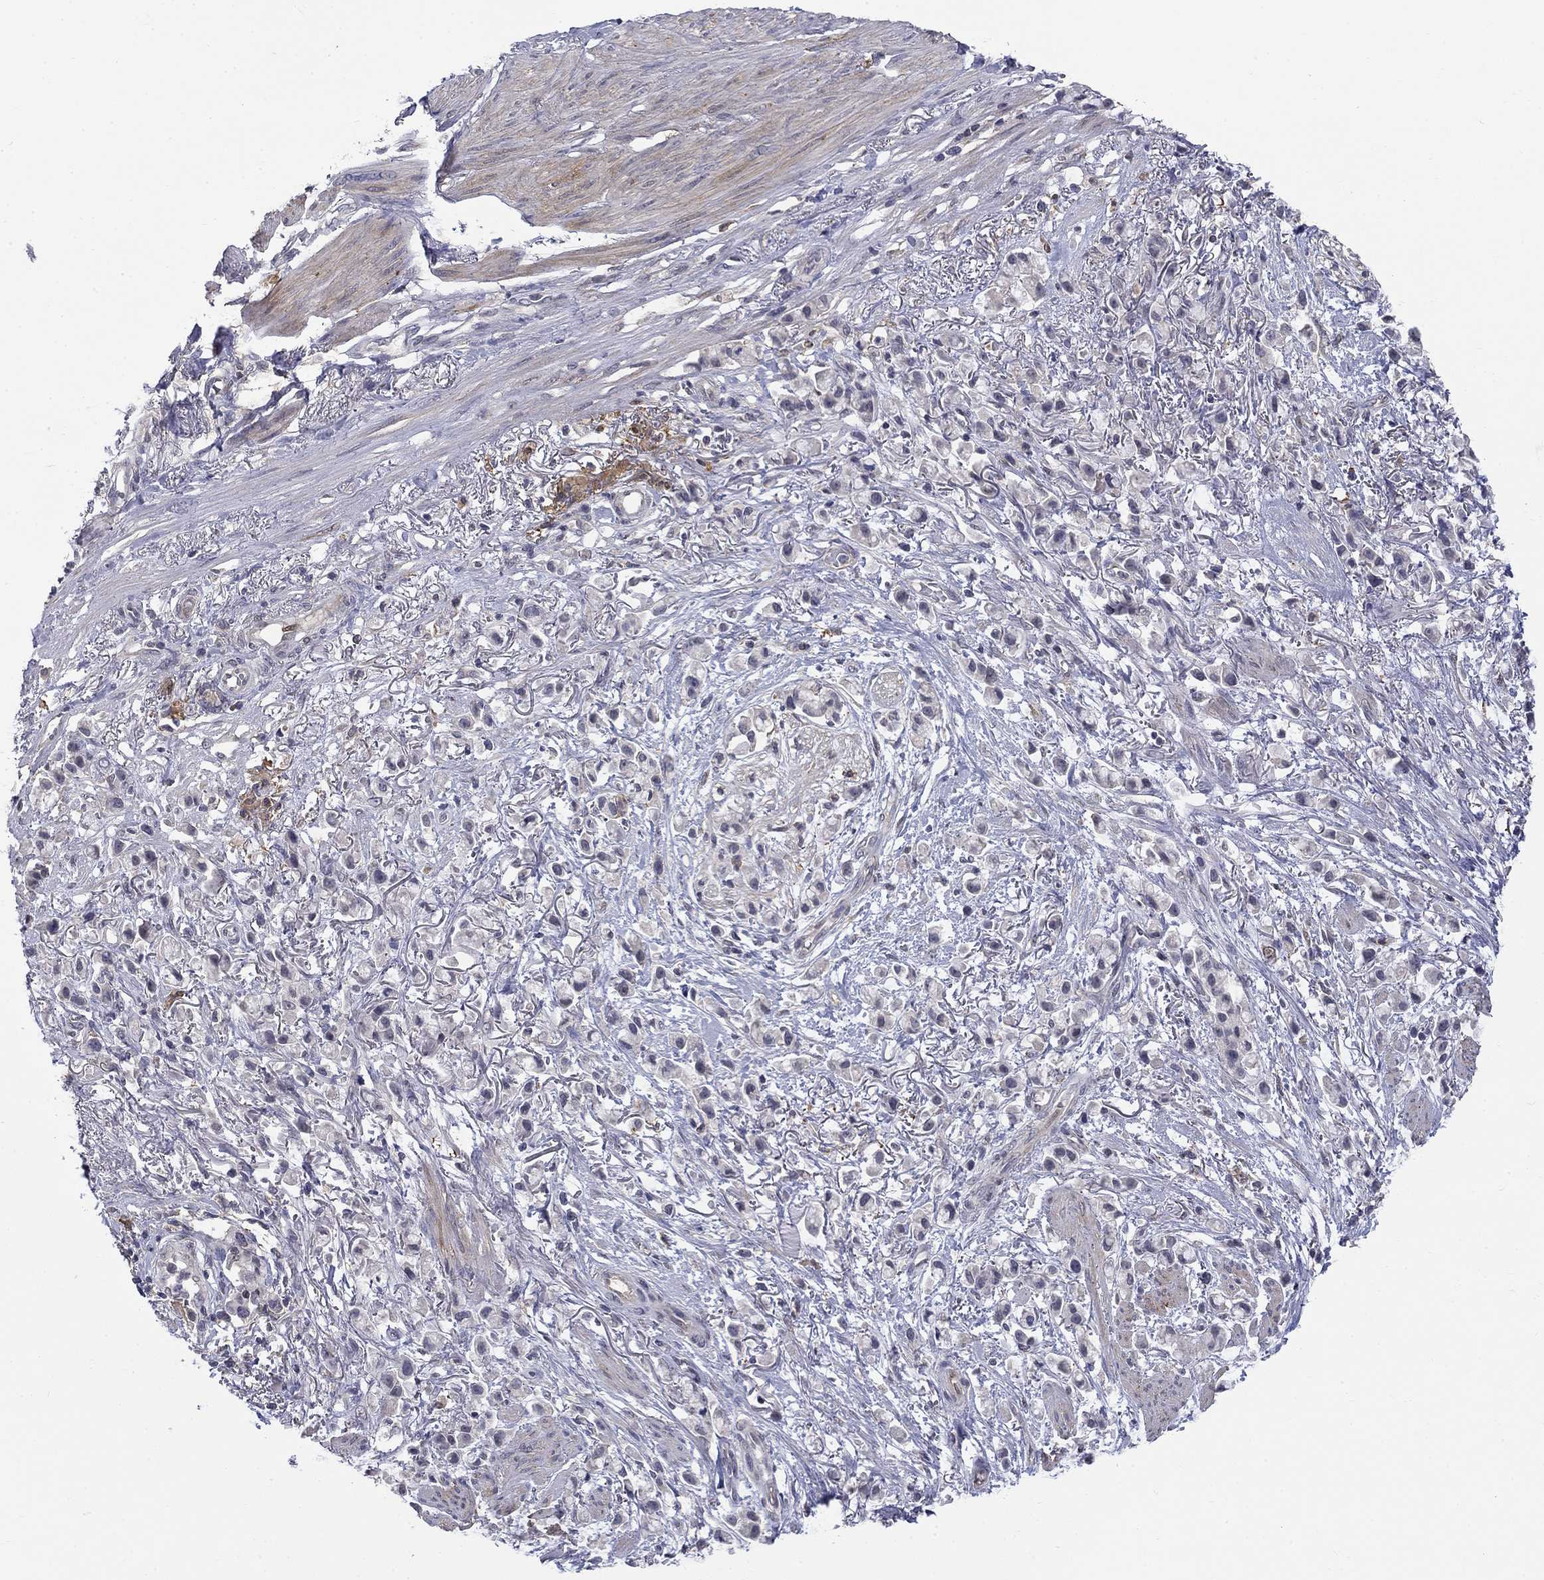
{"staining": {"intensity": "negative", "quantity": "none", "location": "none"}, "tissue": "stomach cancer", "cell_type": "Tumor cells", "image_type": "cancer", "snomed": [{"axis": "morphology", "description": "Adenocarcinoma, NOS"}, {"axis": "topography", "description": "Stomach"}], "caption": "An IHC image of adenocarcinoma (stomach) is shown. There is no staining in tumor cells of adenocarcinoma (stomach).", "gene": "PCBP3", "patient": {"sex": "female", "age": 81}}